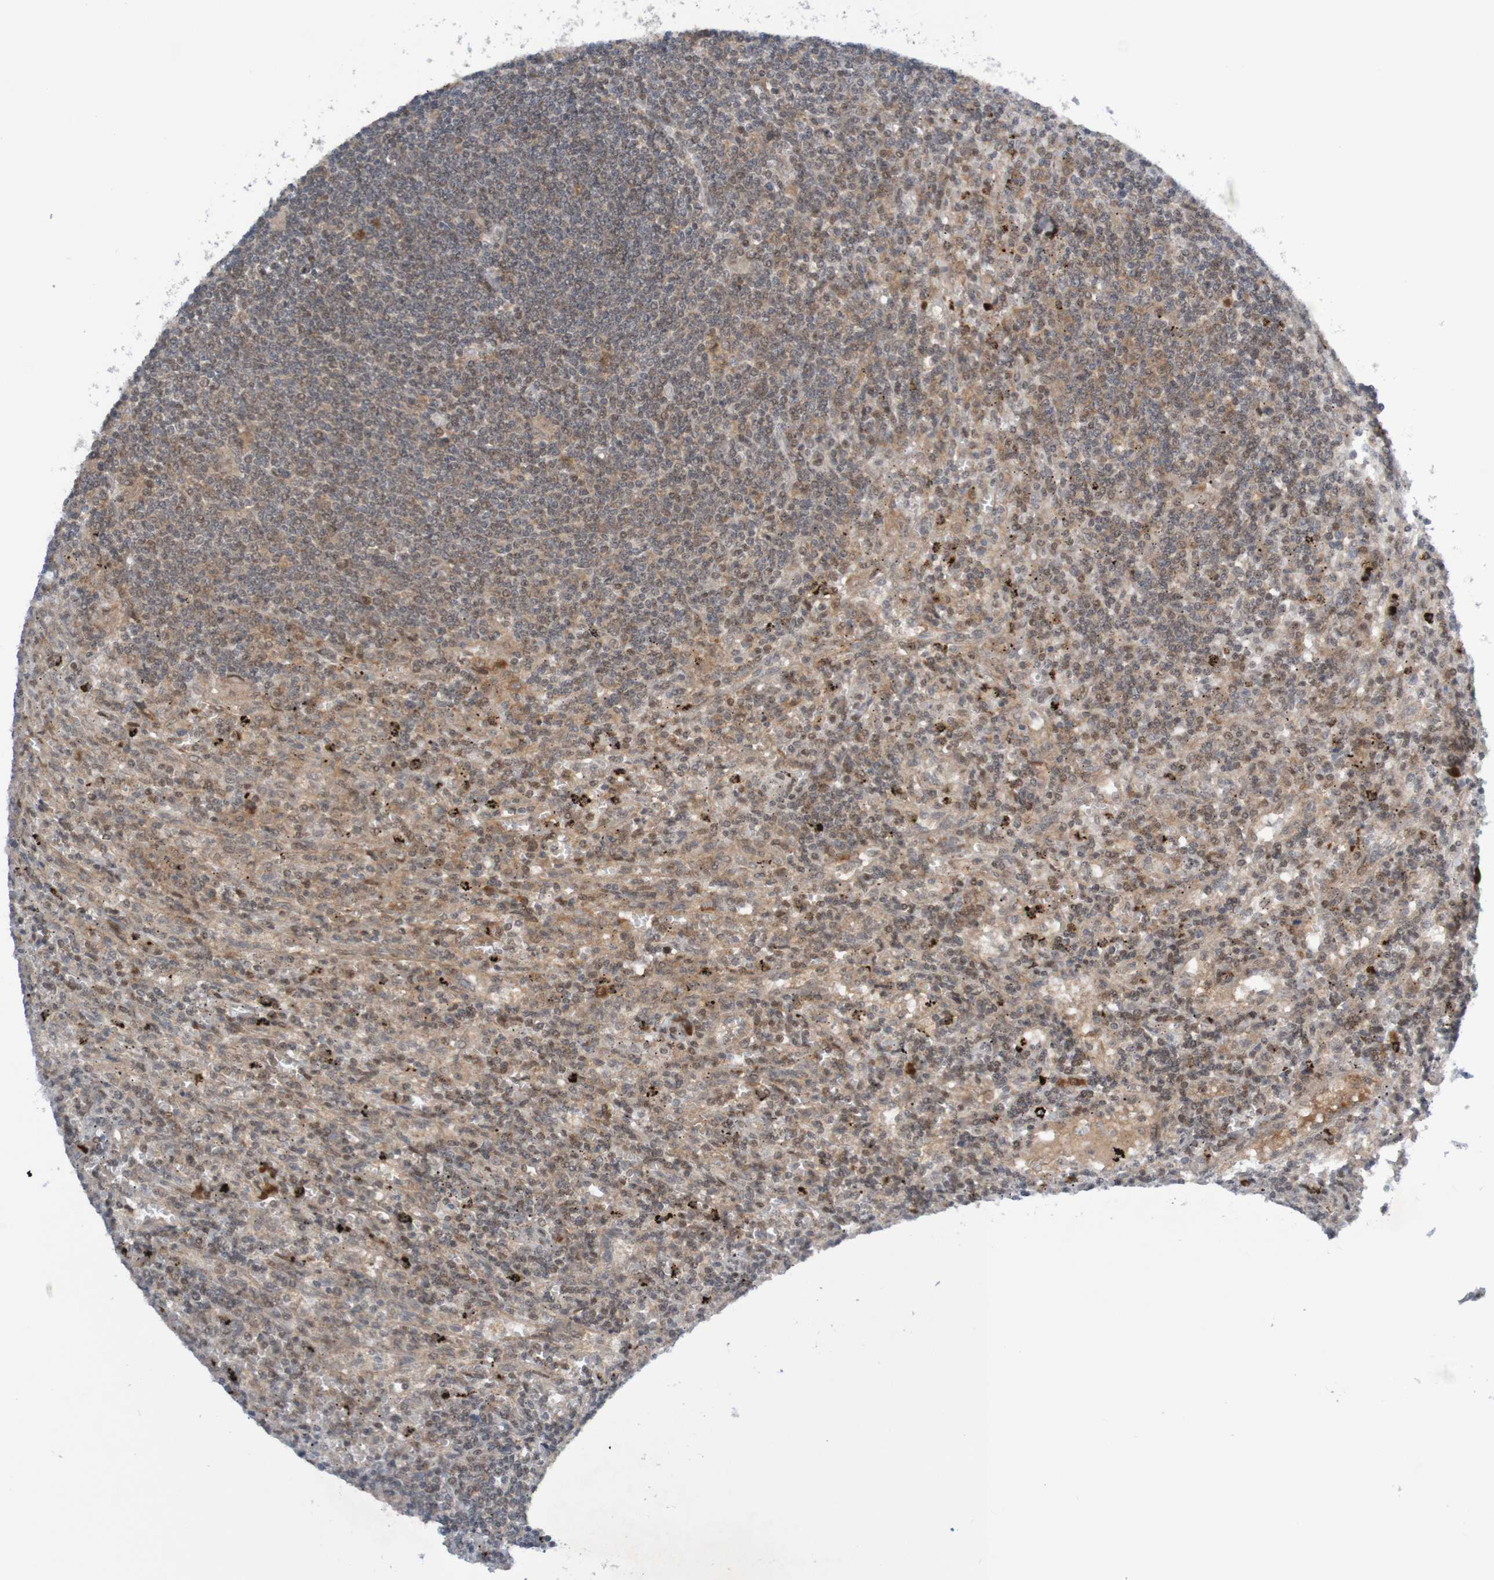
{"staining": {"intensity": "negative", "quantity": "none", "location": "none"}, "tissue": "lymphoma", "cell_type": "Tumor cells", "image_type": "cancer", "snomed": [{"axis": "morphology", "description": "Malignant lymphoma, non-Hodgkin's type, Low grade"}, {"axis": "topography", "description": "Spleen"}], "caption": "DAB (3,3'-diaminobenzidine) immunohistochemical staining of low-grade malignant lymphoma, non-Hodgkin's type demonstrates no significant staining in tumor cells.", "gene": "ITLN1", "patient": {"sex": "male", "age": 76}}